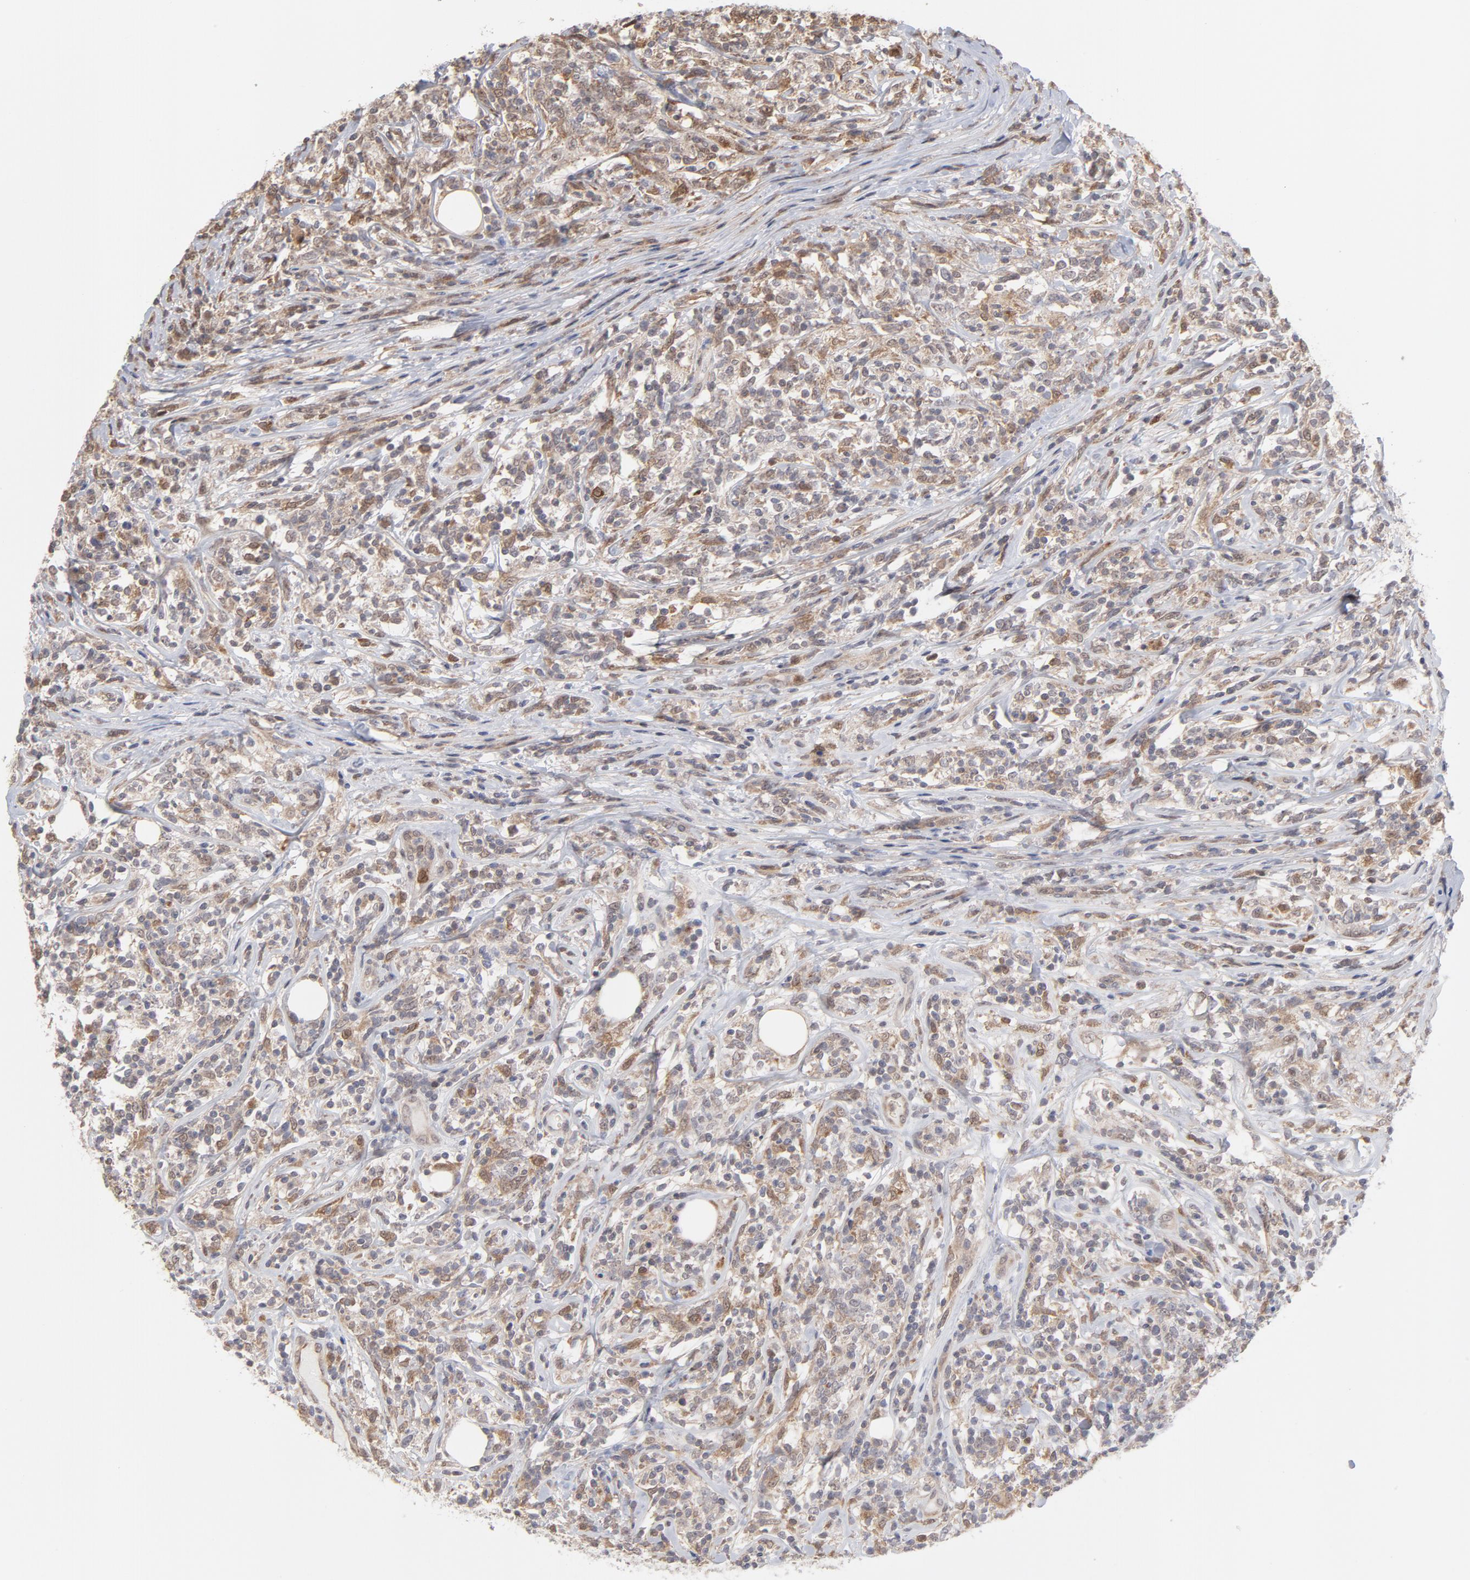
{"staining": {"intensity": "negative", "quantity": "none", "location": "none"}, "tissue": "lymphoma", "cell_type": "Tumor cells", "image_type": "cancer", "snomed": [{"axis": "morphology", "description": "Malignant lymphoma, non-Hodgkin's type, High grade"}, {"axis": "topography", "description": "Lymph node"}], "caption": "High magnification brightfield microscopy of lymphoma stained with DAB (3,3'-diaminobenzidine) (brown) and counterstained with hematoxylin (blue): tumor cells show no significant positivity. The staining is performed using DAB brown chromogen with nuclei counter-stained in using hematoxylin.", "gene": "OAS1", "patient": {"sex": "female", "age": 84}}